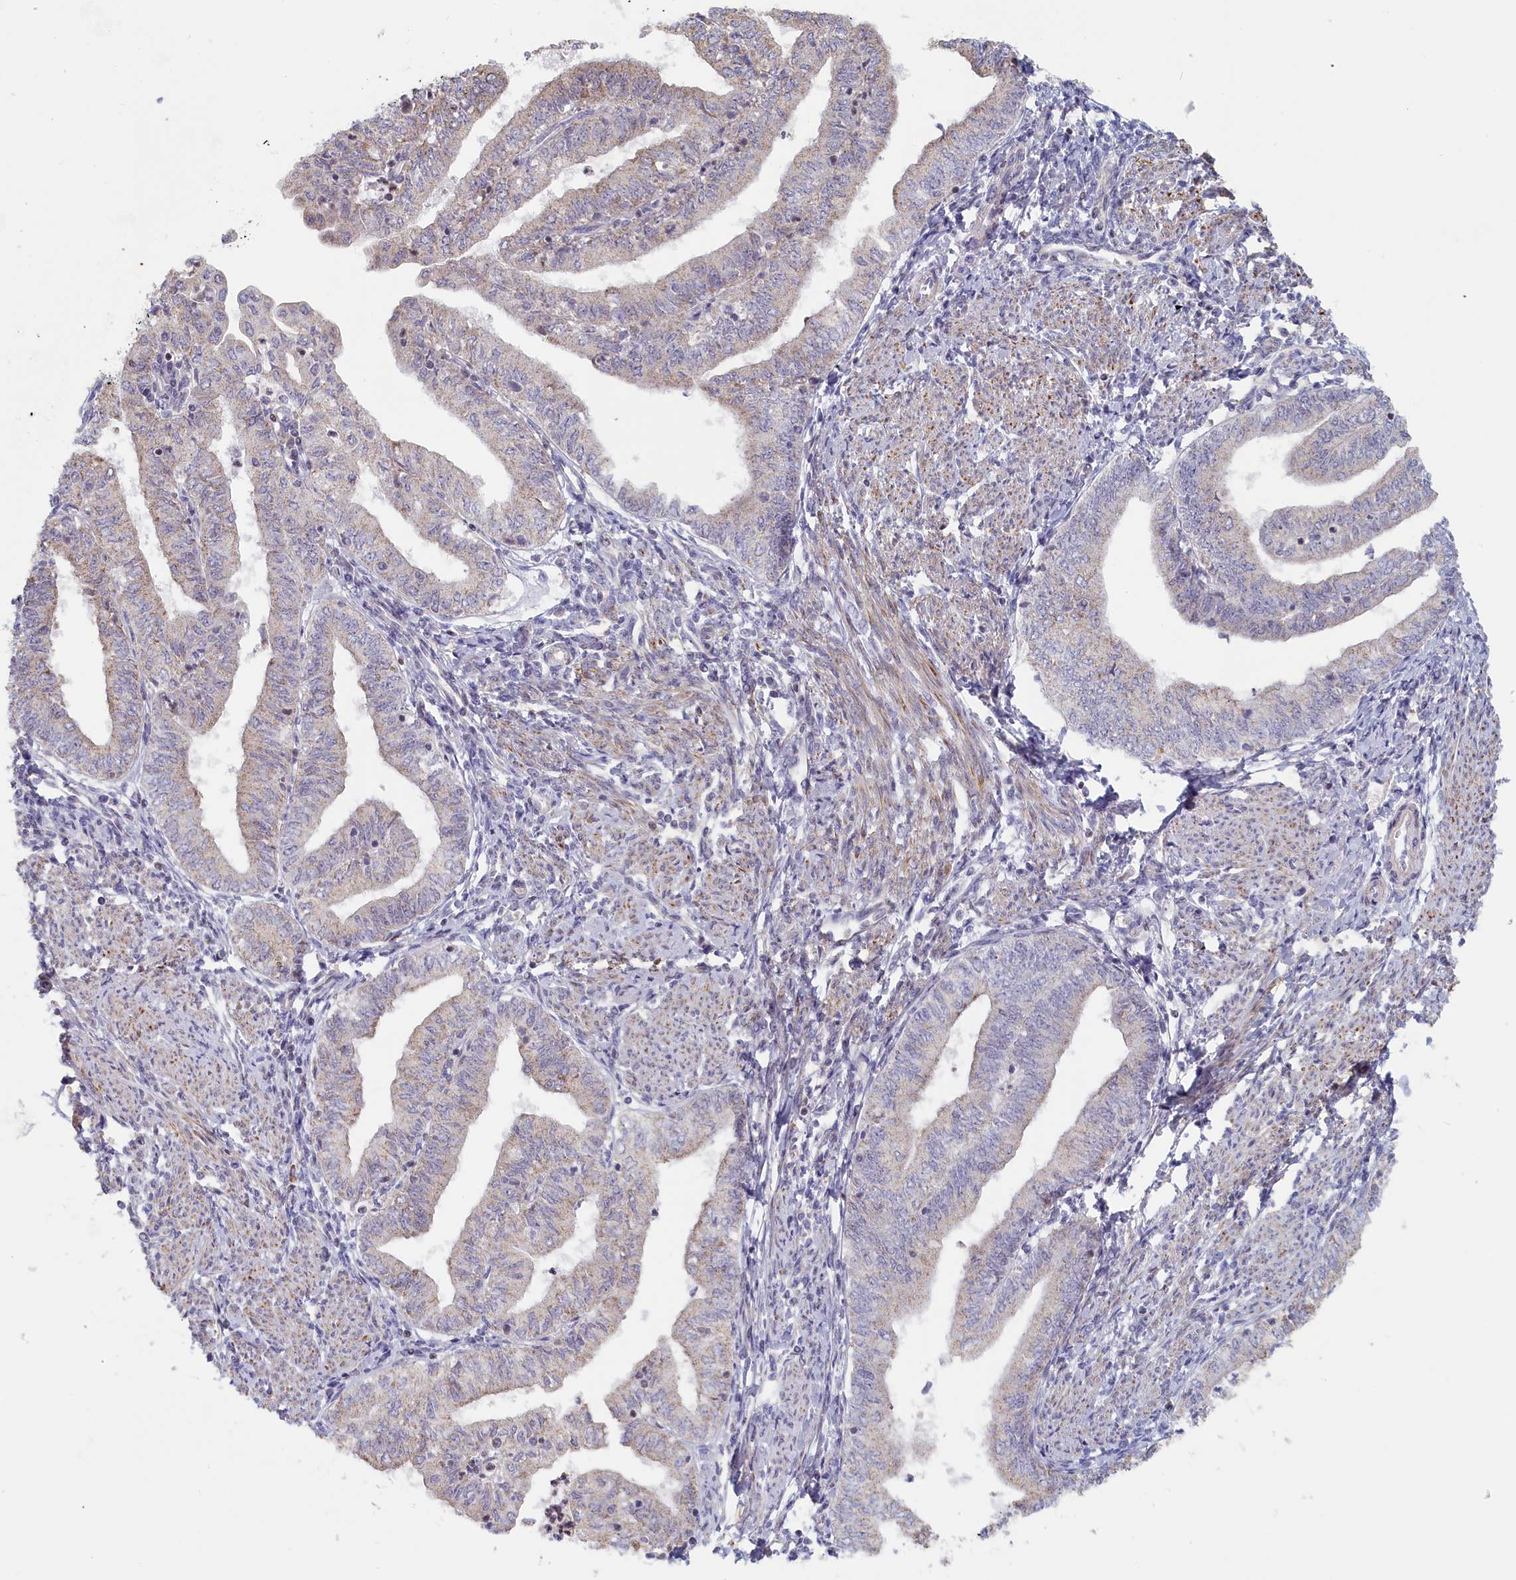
{"staining": {"intensity": "negative", "quantity": "none", "location": "none"}, "tissue": "endometrial cancer", "cell_type": "Tumor cells", "image_type": "cancer", "snomed": [{"axis": "morphology", "description": "Adenocarcinoma, NOS"}, {"axis": "topography", "description": "Endometrium"}], "caption": "Immunohistochemistry (IHC) of human endometrial cancer (adenocarcinoma) displays no staining in tumor cells. (DAB (3,3'-diaminobenzidine) immunohistochemistry (IHC) with hematoxylin counter stain).", "gene": "INTS4", "patient": {"sex": "female", "age": 66}}